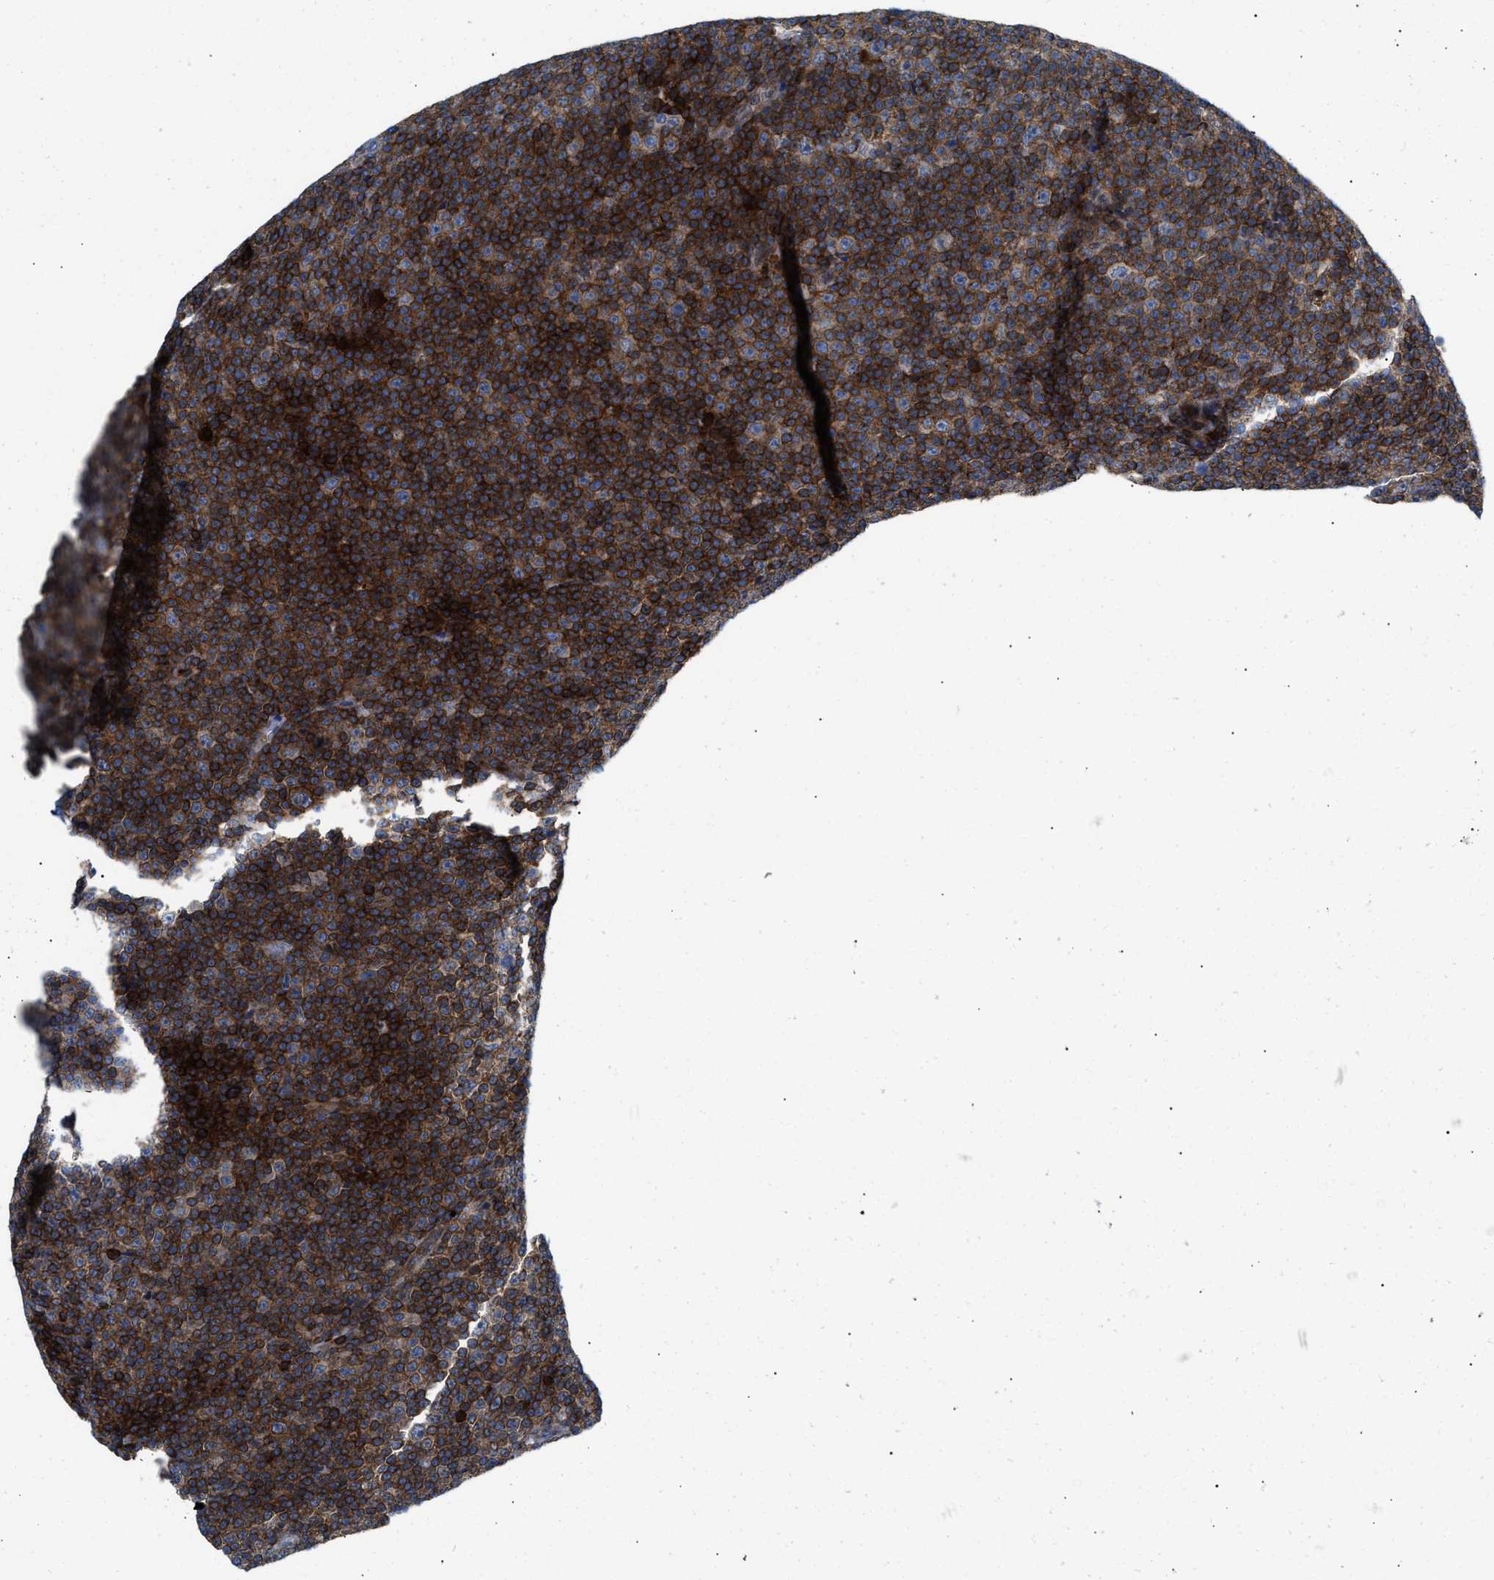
{"staining": {"intensity": "strong", "quantity": ">75%", "location": "cytoplasmic/membranous"}, "tissue": "lymphoma", "cell_type": "Tumor cells", "image_type": "cancer", "snomed": [{"axis": "morphology", "description": "Malignant lymphoma, non-Hodgkin's type, Low grade"}, {"axis": "topography", "description": "Lymph node"}], "caption": "The immunohistochemical stain labels strong cytoplasmic/membranous staining in tumor cells of lymphoma tissue. (DAB IHC with brightfield microscopy, high magnification).", "gene": "ATP9A", "patient": {"sex": "female", "age": 67}}